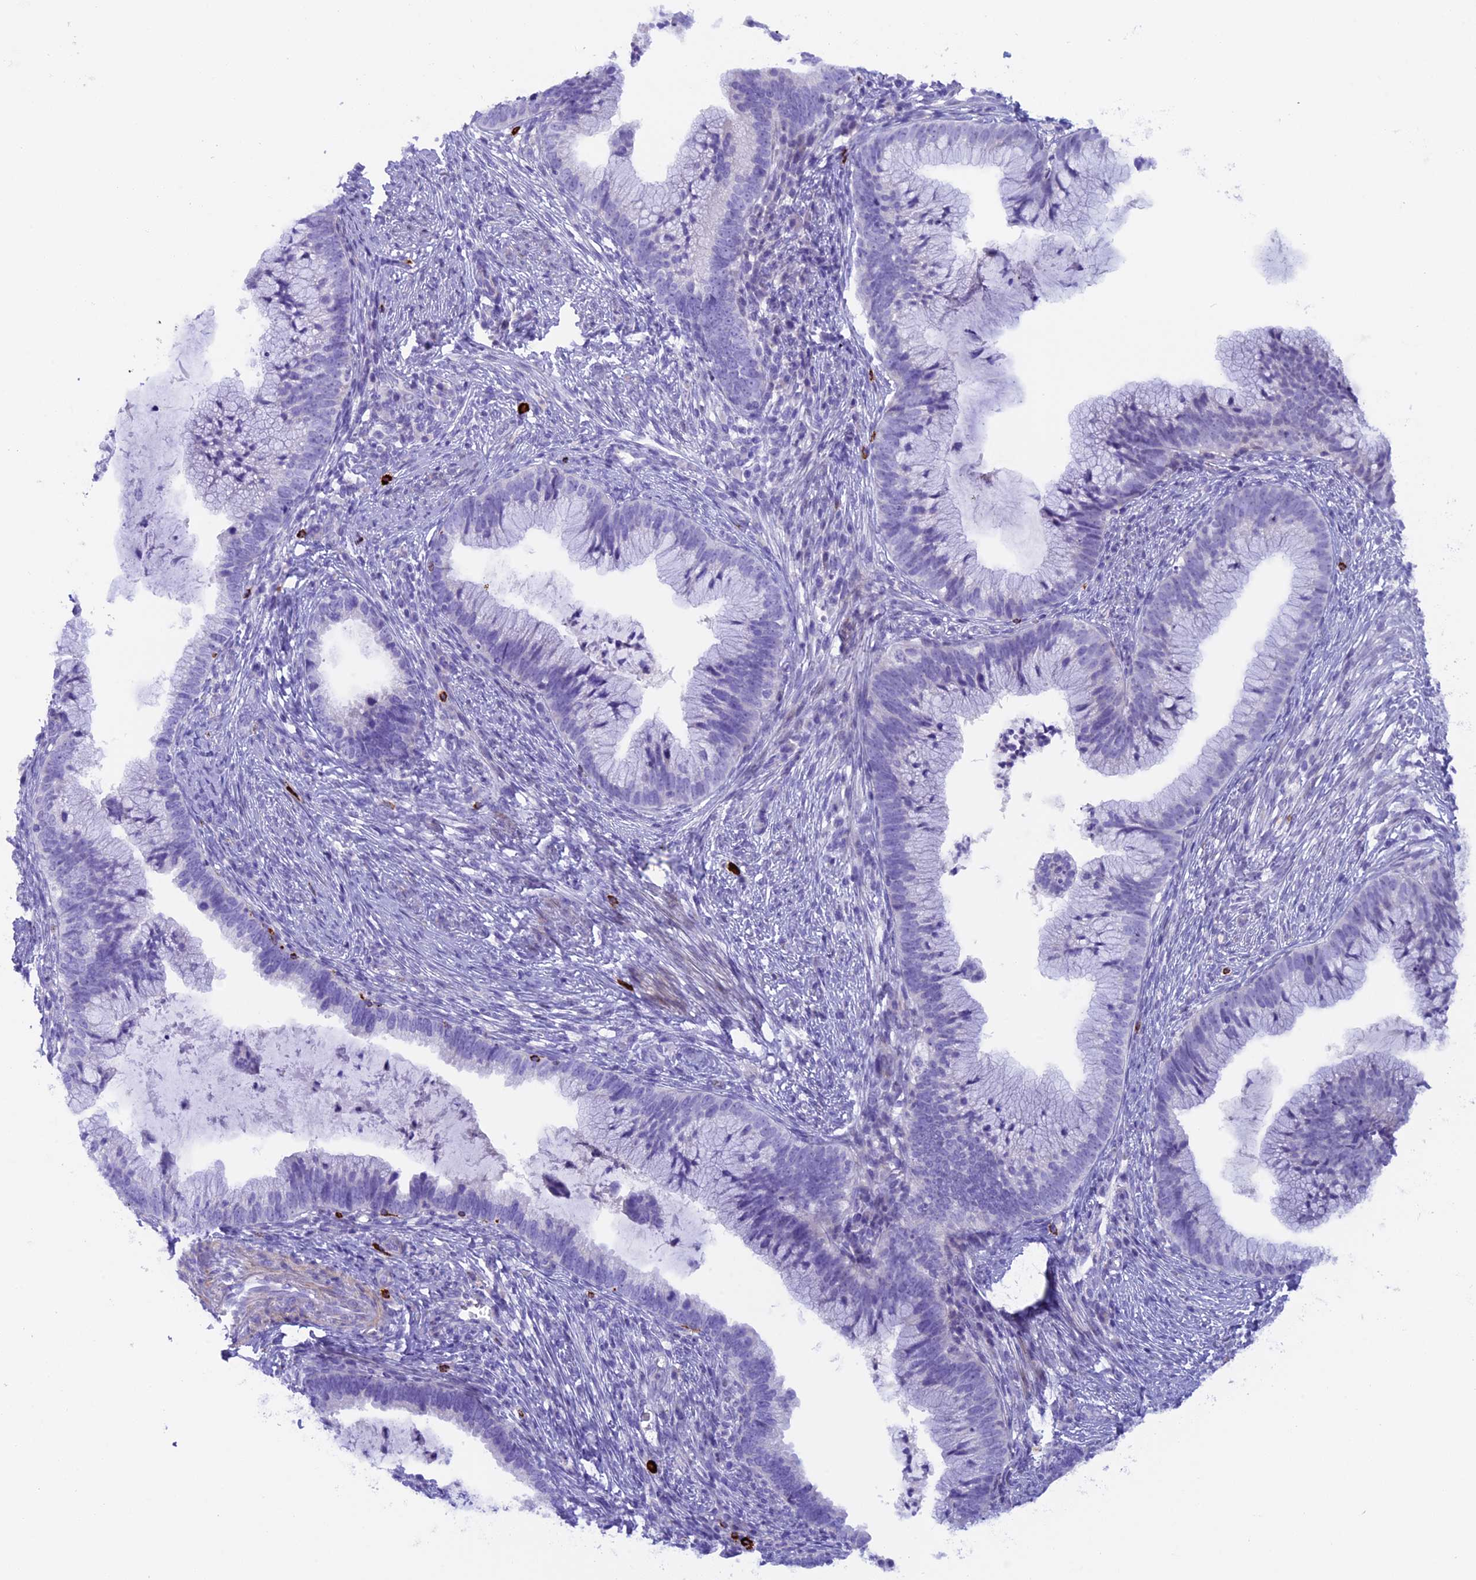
{"staining": {"intensity": "negative", "quantity": "none", "location": "none"}, "tissue": "cervical cancer", "cell_type": "Tumor cells", "image_type": "cancer", "snomed": [{"axis": "morphology", "description": "Adenocarcinoma, NOS"}, {"axis": "topography", "description": "Cervix"}], "caption": "Image shows no protein expression in tumor cells of cervical adenocarcinoma tissue.", "gene": "RTTN", "patient": {"sex": "female", "age": 36}}